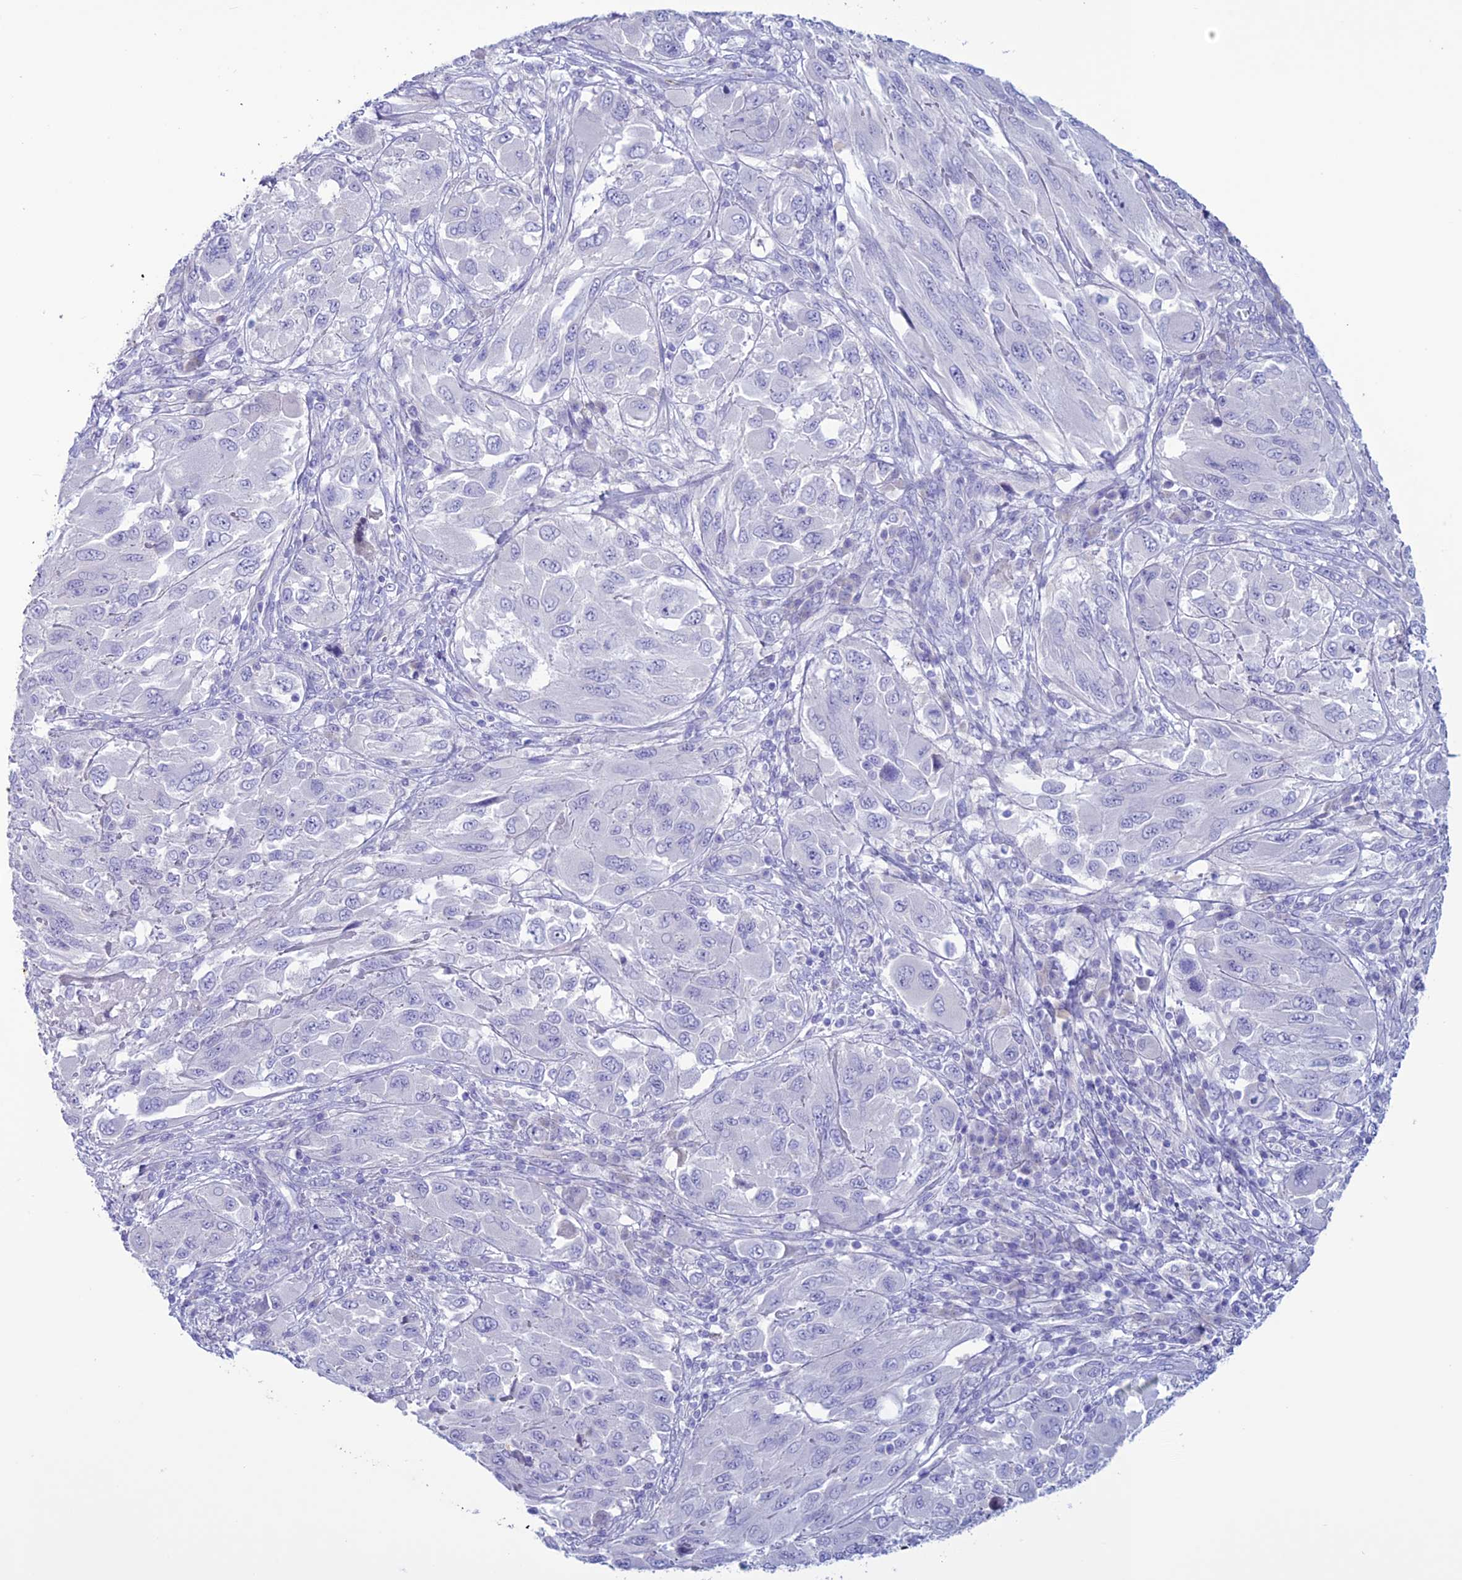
{"staining": {"intensity": "negative", "quantity": "none", "location": "none"}, "tissue": "melanoma", "cell_type": "Tumor cells", "image_type": "cancer", "snomed": [{"axis": "morphology", "description": "Malignant melanoma, NOS"}, {"axis": "topography", "description": "Skin"}], "caption": "A histopathology image of human melanoma is negative for staining in tumor cells.", "gene": "CLEC2L", "patient": {"sex": "female", "age": 91}}